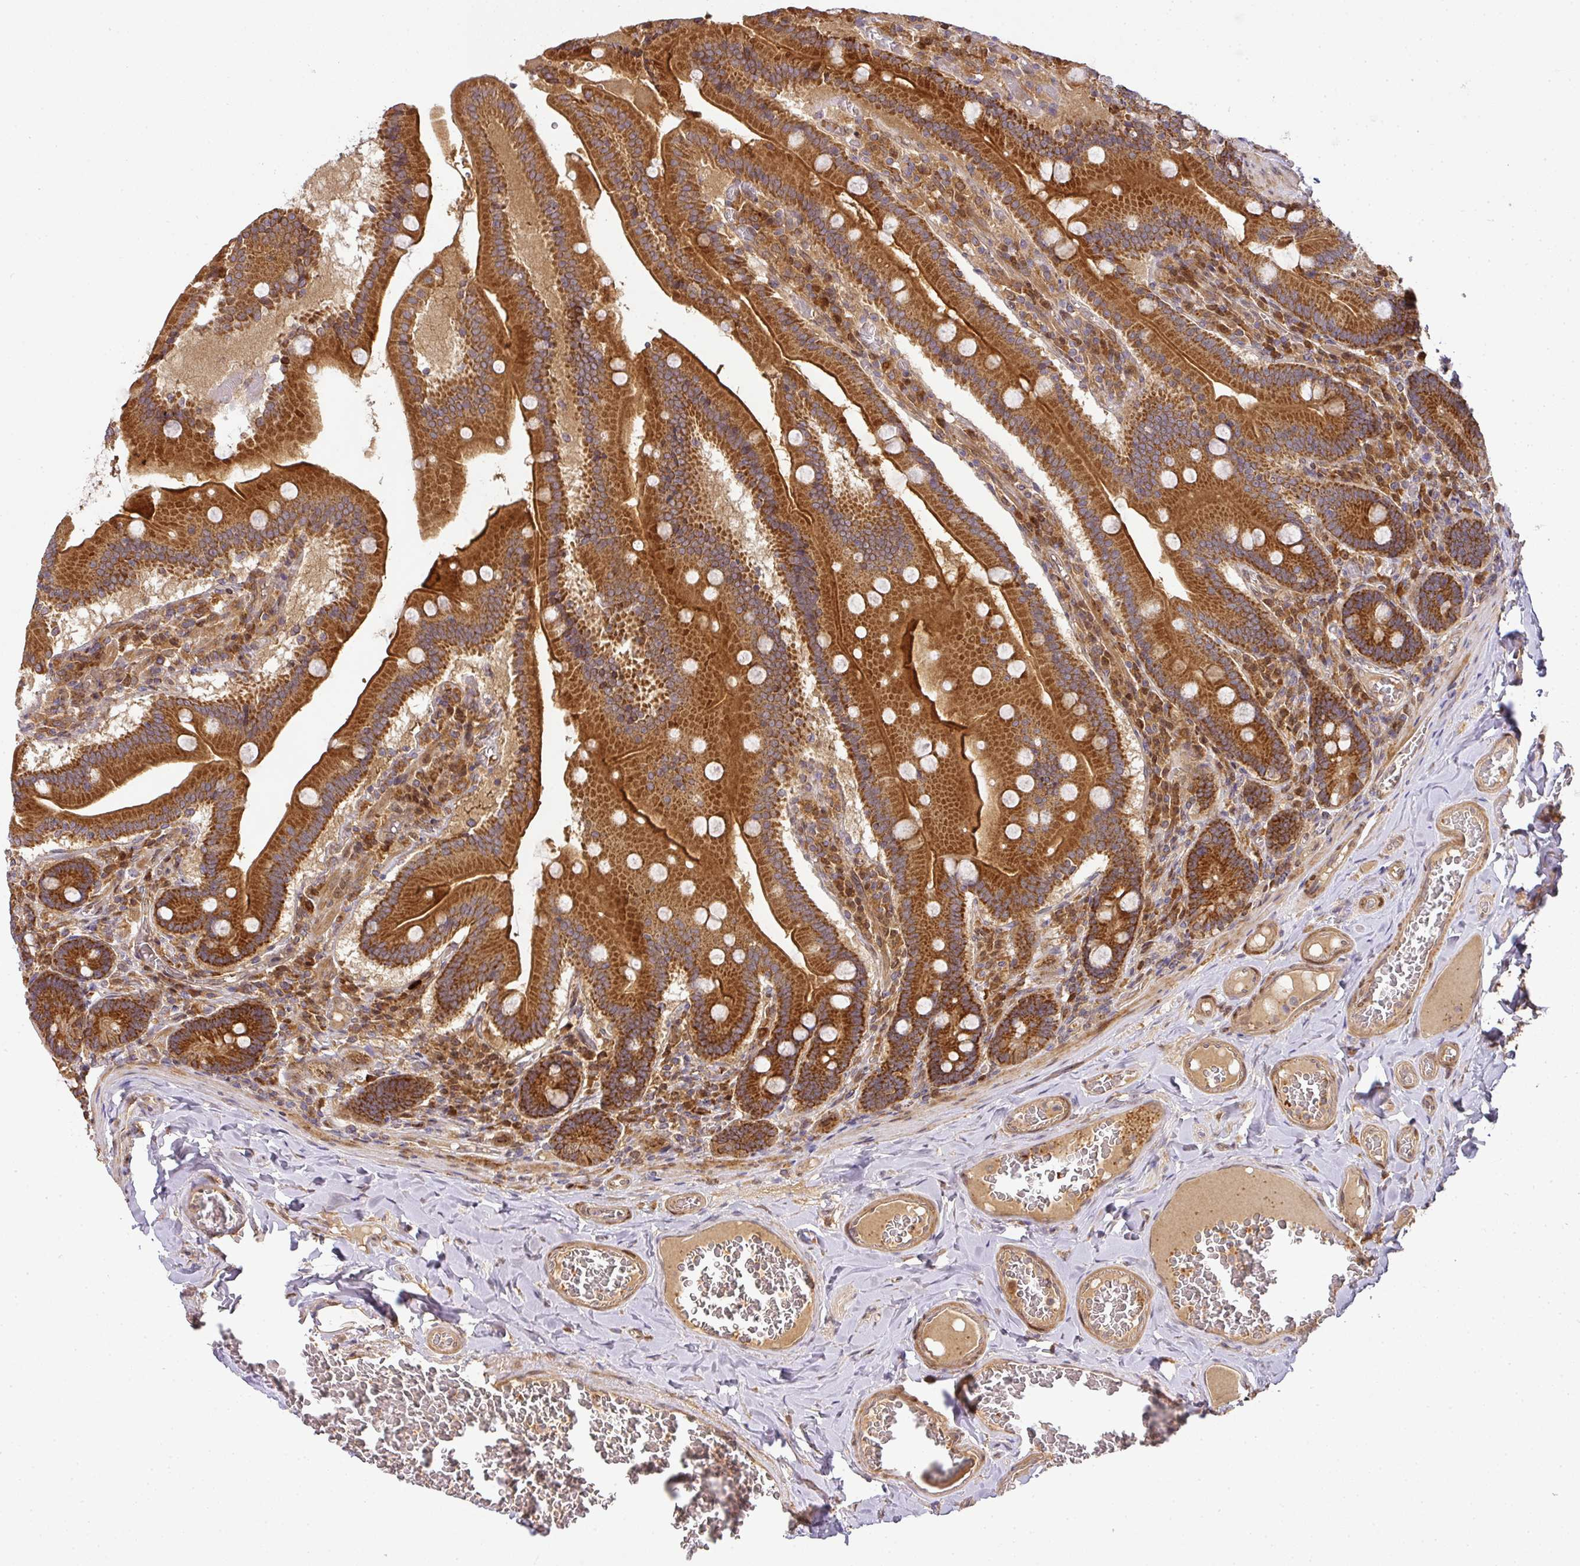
{"staining": {"intensity": "strong", "quantity": ">75%", "location": "cytoplasmic/membranous"}, "tissue": "duodenum", "cell_type": "Glandular cells", "image_type": "normal", "snomed": [{"axis": "morphology", "description": "Normal tissue, NOS"}, {"axis": "topography", "description": "Duodenum"}], "caption": "Approximately >75% of glandular cells in unremarkable human duodenum demonstrate strong cytoplasmic/membranous protein expression as visualized by brown immunohistochemical staining.", "gene": "MALSU1", "patient": {"sex": "female", "age": 62}}